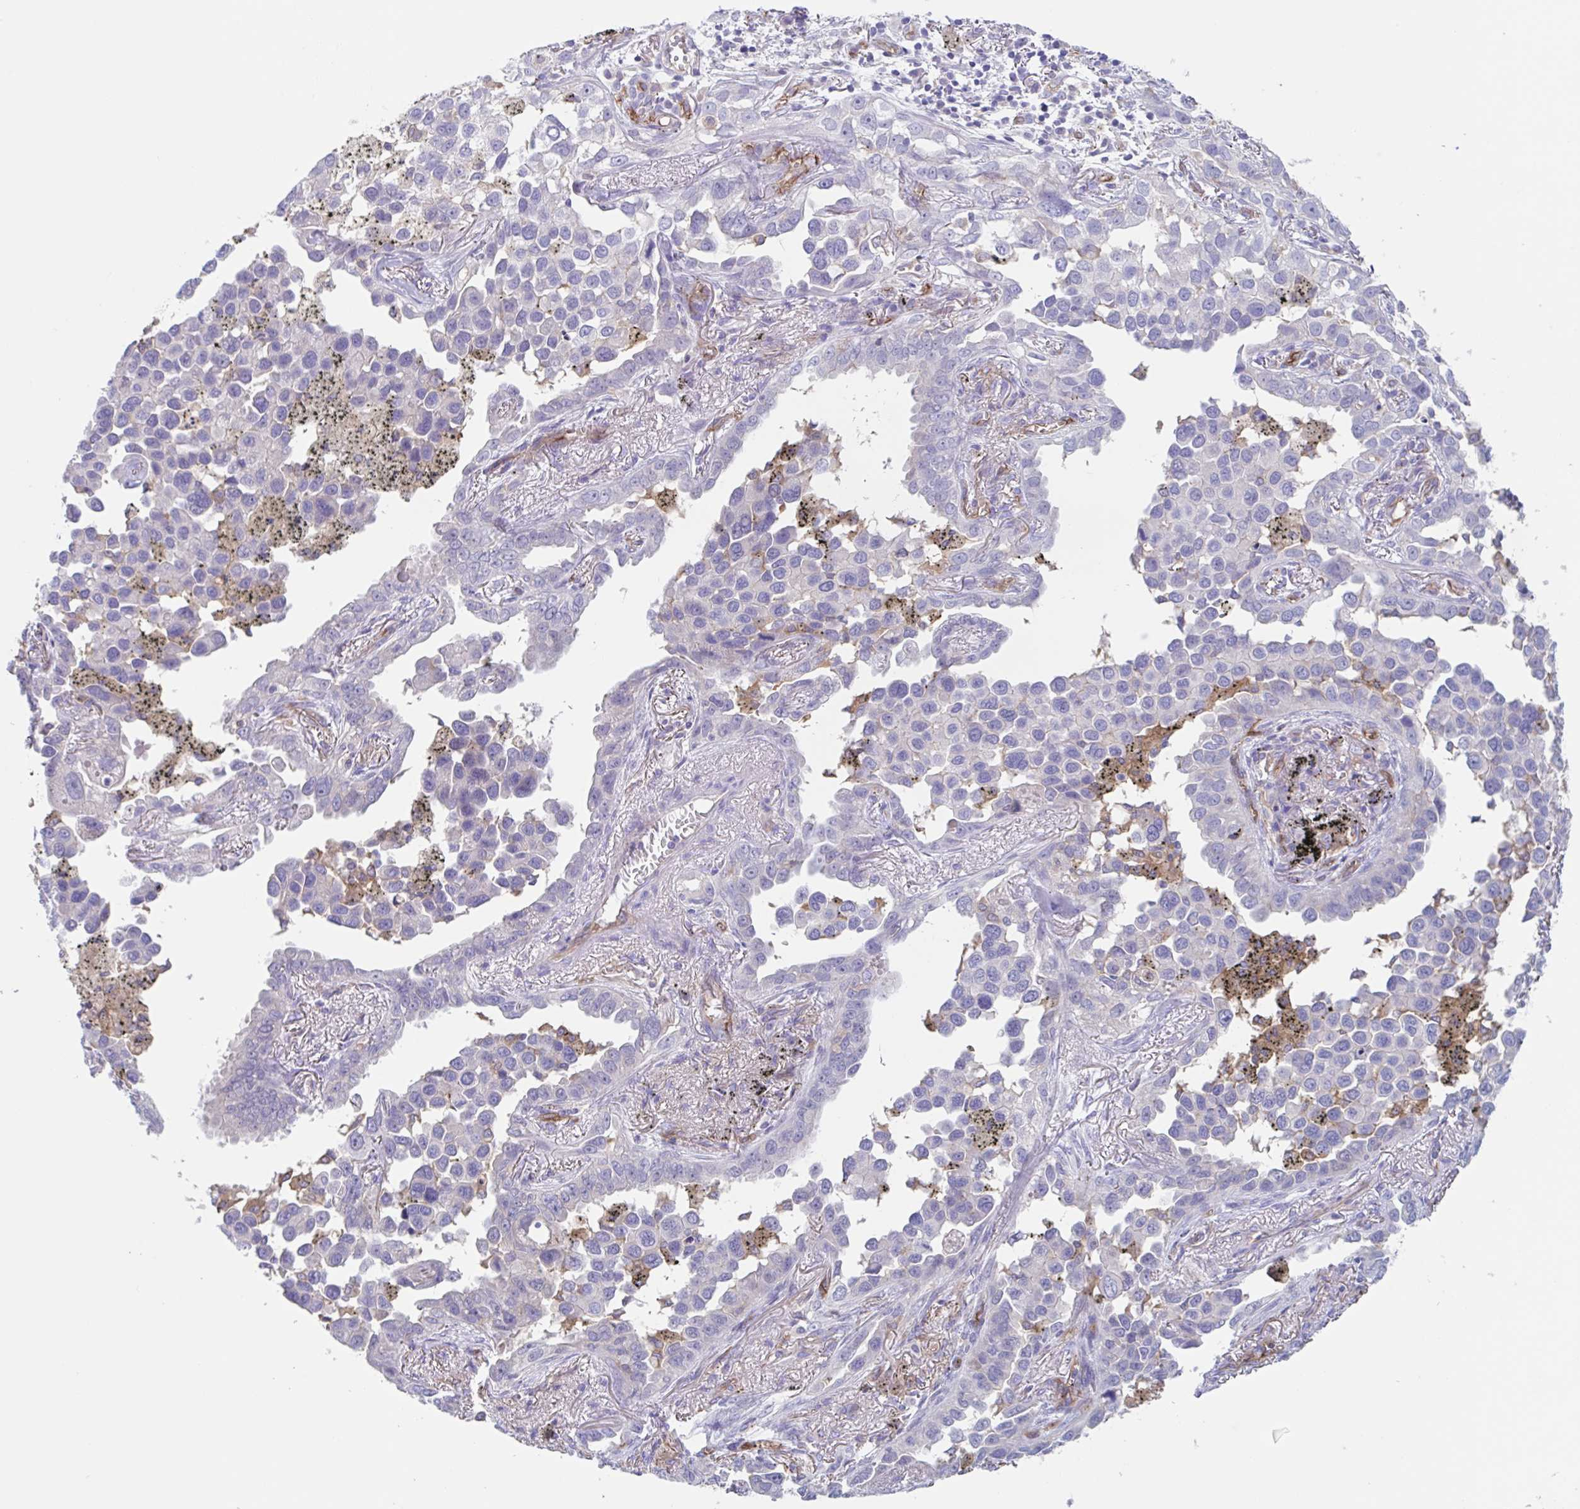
{"staining": {"intensity": "negative", "quantity": "none", "location": "none"}, "tissue": "lung cancer", "cell_type": "Tumor cells", "image_type": "cancer", "snomed": [{"axis": "morphology", "description": "Adenocarcinoma, NOS"}, {"axis": "topography", "description": "Lung"}], "caption": "Immunohistochemistry of lung cancer (adenocarcinoma) exhibits no expression in tumor cells.", "gene": "EHD4", "patient": {"sex": "male", "age": 67}}